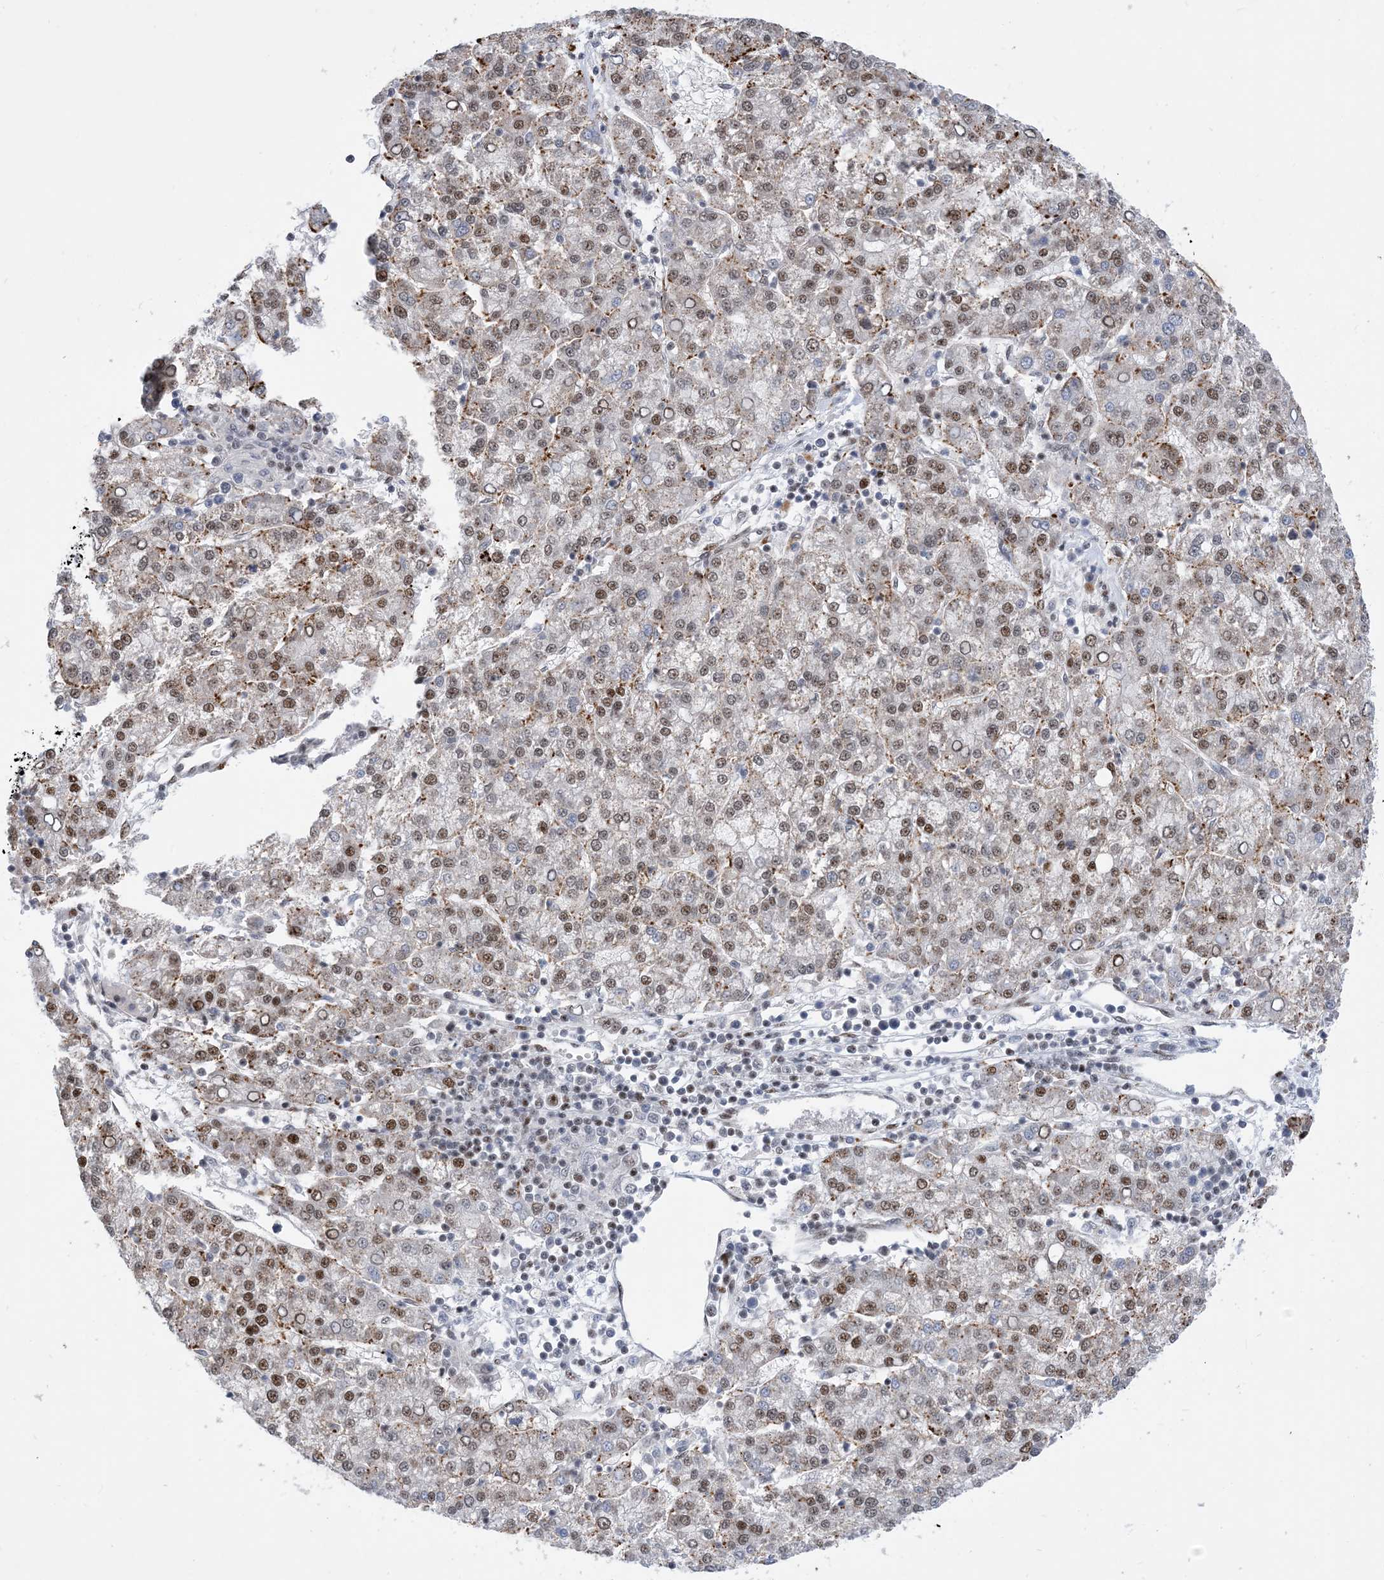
{"staining": {"intensity": "moderate", "quantity": ">75%", "location": "nuclear"}, "tissue": "liver cancer", "cell_type": "Tumor cells", "image_type": "cancer", "snomed": [{"axis": "morphology", "description": "Carcinoma, Hepatocellular, NOS"}, {"axis": "topography", "description": "Liver"}], "caption": "Immunohistochemistry (IHC) (DAB) staining of human hepatocellular carcinoma (liver) demonstrates moderate nuclear protein expression in about >75% of tumor cells. Immunohistochemistry stains the protein in brown and the nuclei are stained blue.", "gene": "TSPYL1", "patient": {"sex": "female", "age": 58}}